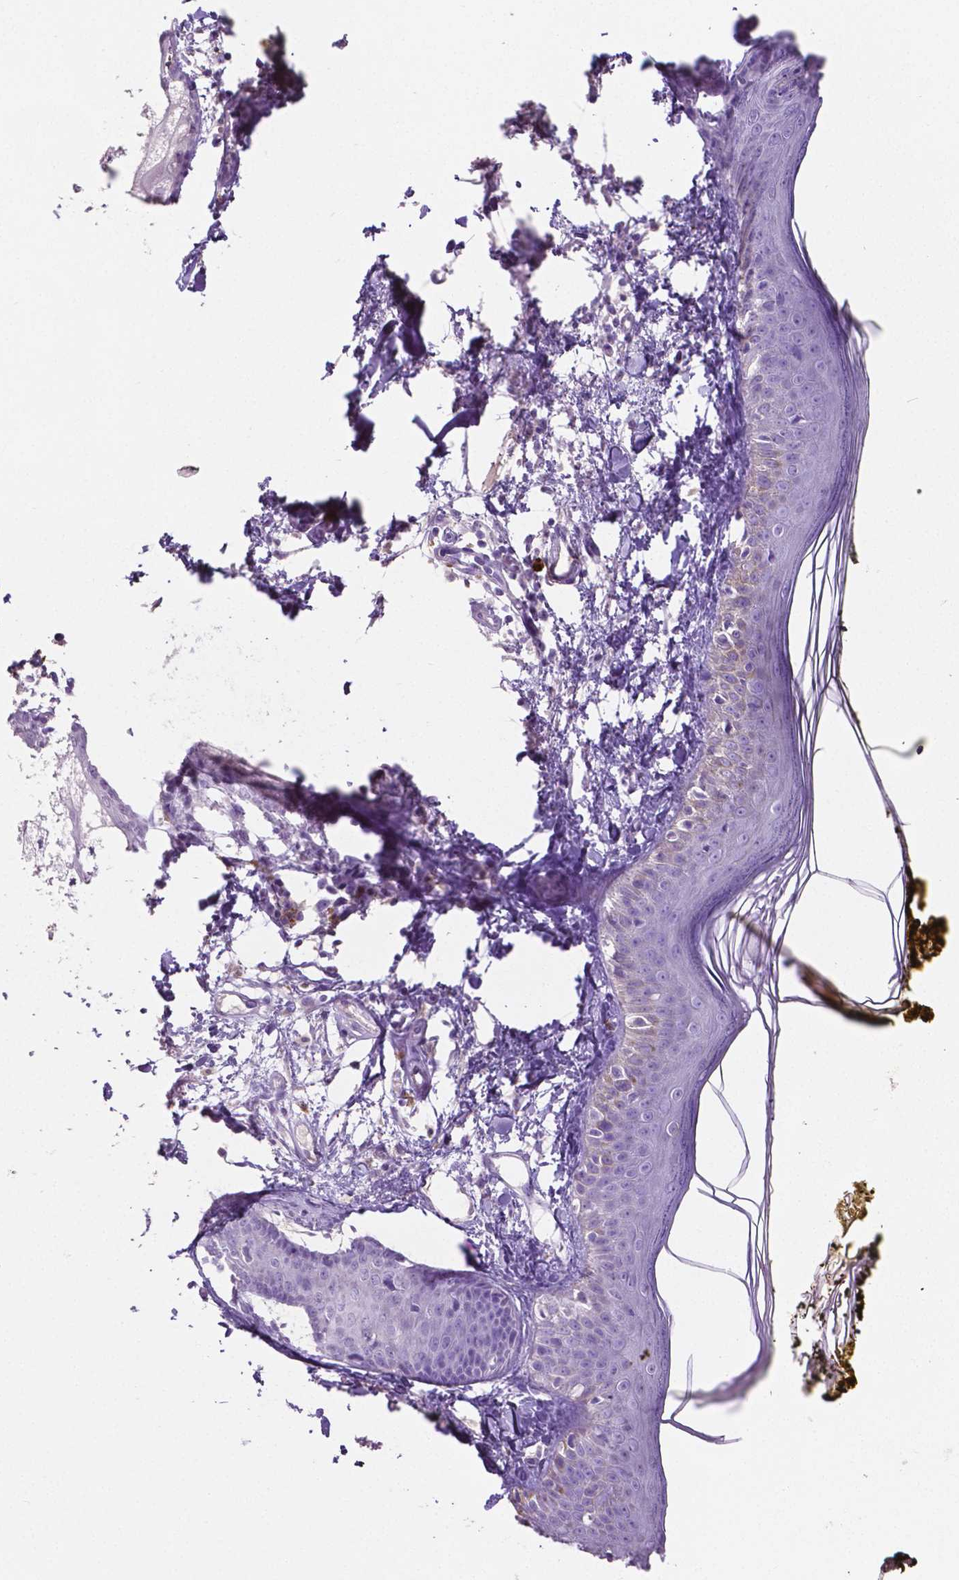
{"staining": {"intensity": "negative", "quantity": "none", "location": "none"}, "tissue": "skin", "cell_type": "Fibroblasts", "image_type": "normal", "snomed": [{"axis": "morphology", "description": "Normal tissue, NOS"}, {"axis": "topography", "description": "Skin"}], "caption": "The photomicrograph shows no staining of fibroblasts in unremarkable skin. The staining is performed using DAB (3,3'-diaminobenzidine) brown chromogen with nuclei counter-stained in using hematoxylin.", "gene": "MMP9", "patient": {"sex": "male", "age": 76}}